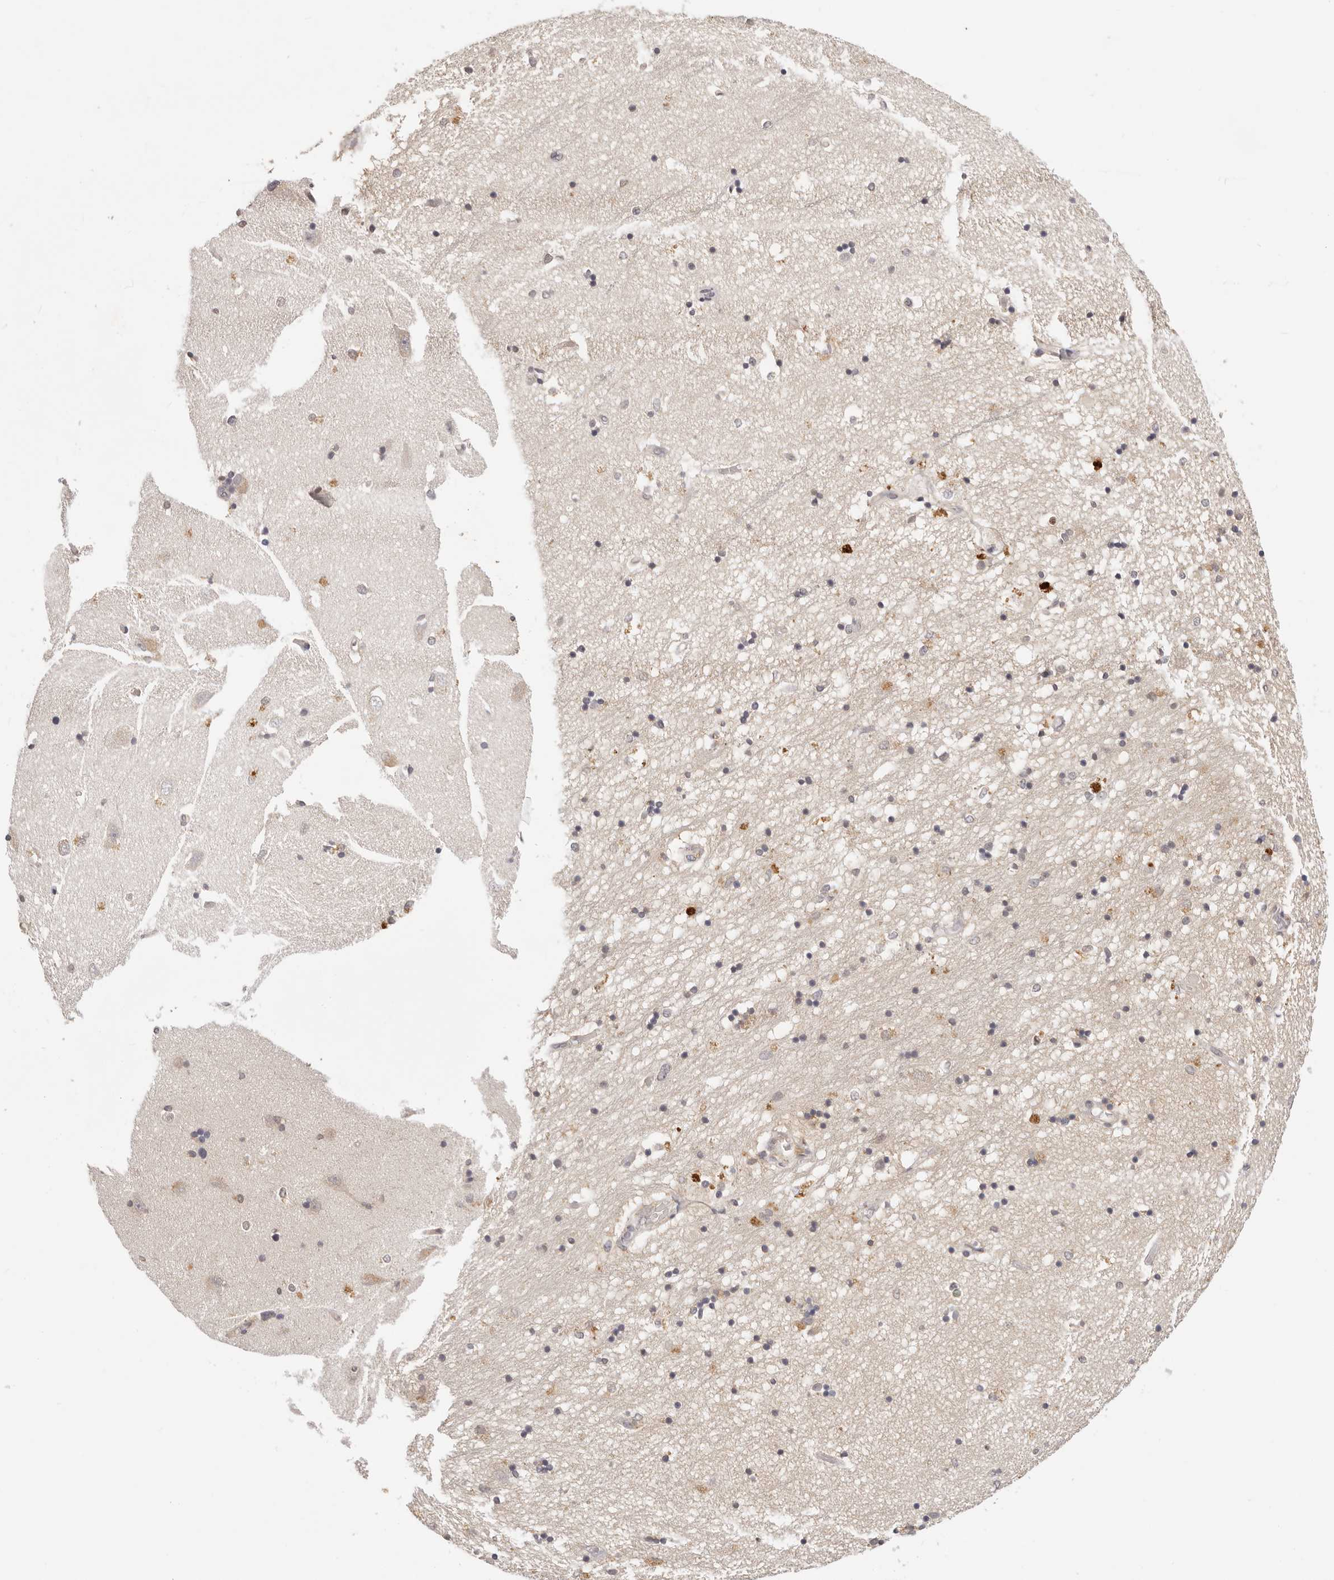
{"staining": {"intensity": "negative", "quantity": "none", "location": "none"}, "tissue": "hippocampus", "cell_type": "Glial cells", "image_type": "normal", "snomed": [{"axis": "morphology", "description": "Normal tissue, NOS"}, {"axis": "topography", "description": "Hippocampus"}], "caption": "This is an IHC histopathology image of unremarkable hippocampus. There is no staining in glial cells.", "gene": "GGPS1", "patient": {"sex": "male", "age": 45}}